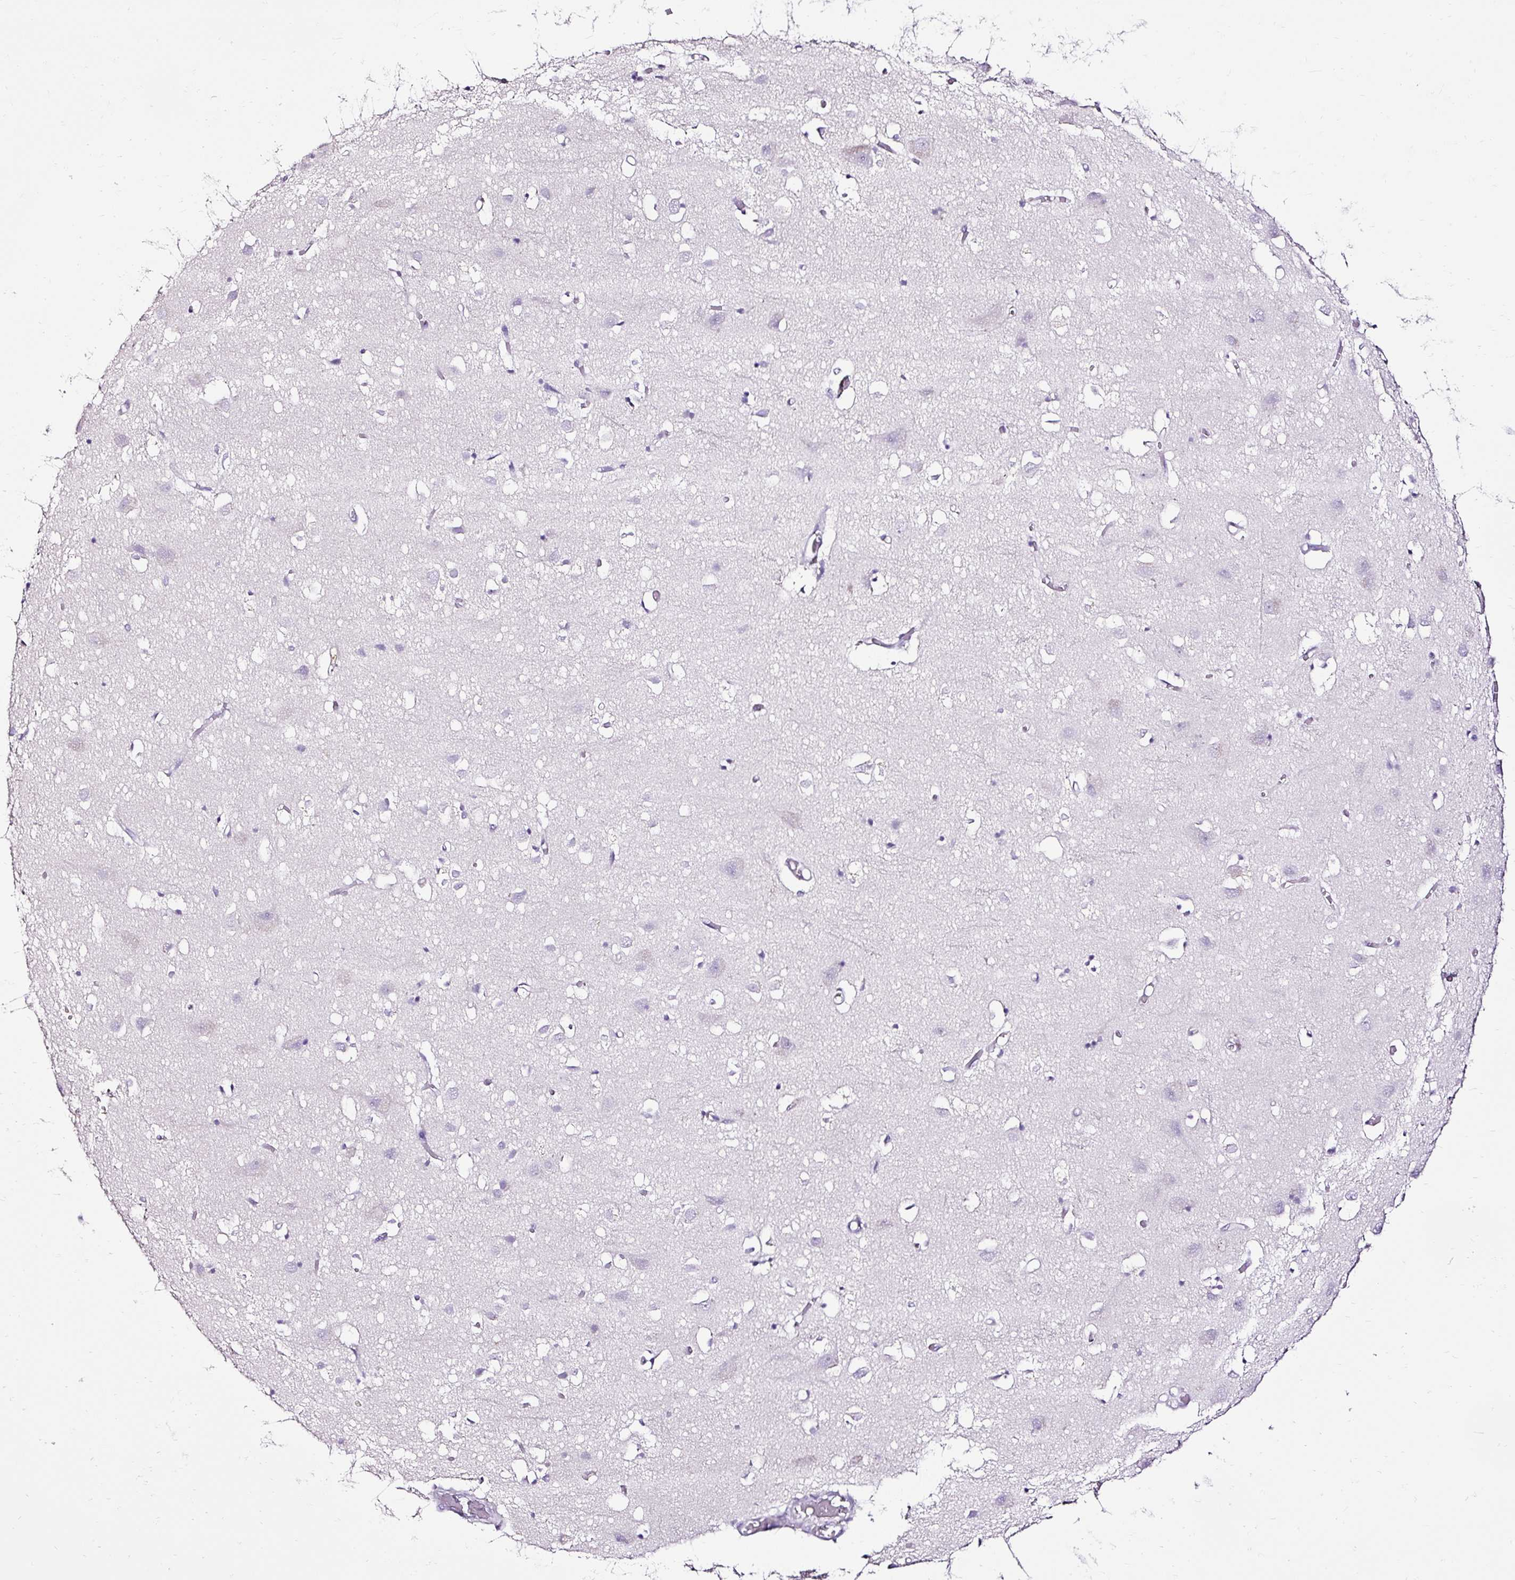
{"staining": {"intensity": "negative", "quantity": "none", "location": "none"}, "tissue": "cerebral cortex", "cell_type": "Endothelial cells", "image_type": "normal", "snomed": [{"axis": "morphology", "description": "Normal tissue, NOS"}, {"axis": "topography", "description": "Cerebral cortex"}], "caption": "High power microscopy photomicrograph of an IHC histopathology image of normal cerebral cortex, revealing no significant positivity in endothelial cells.", "gene": "SLC7A8", "patient": {"sex": "male", "age": 70}}